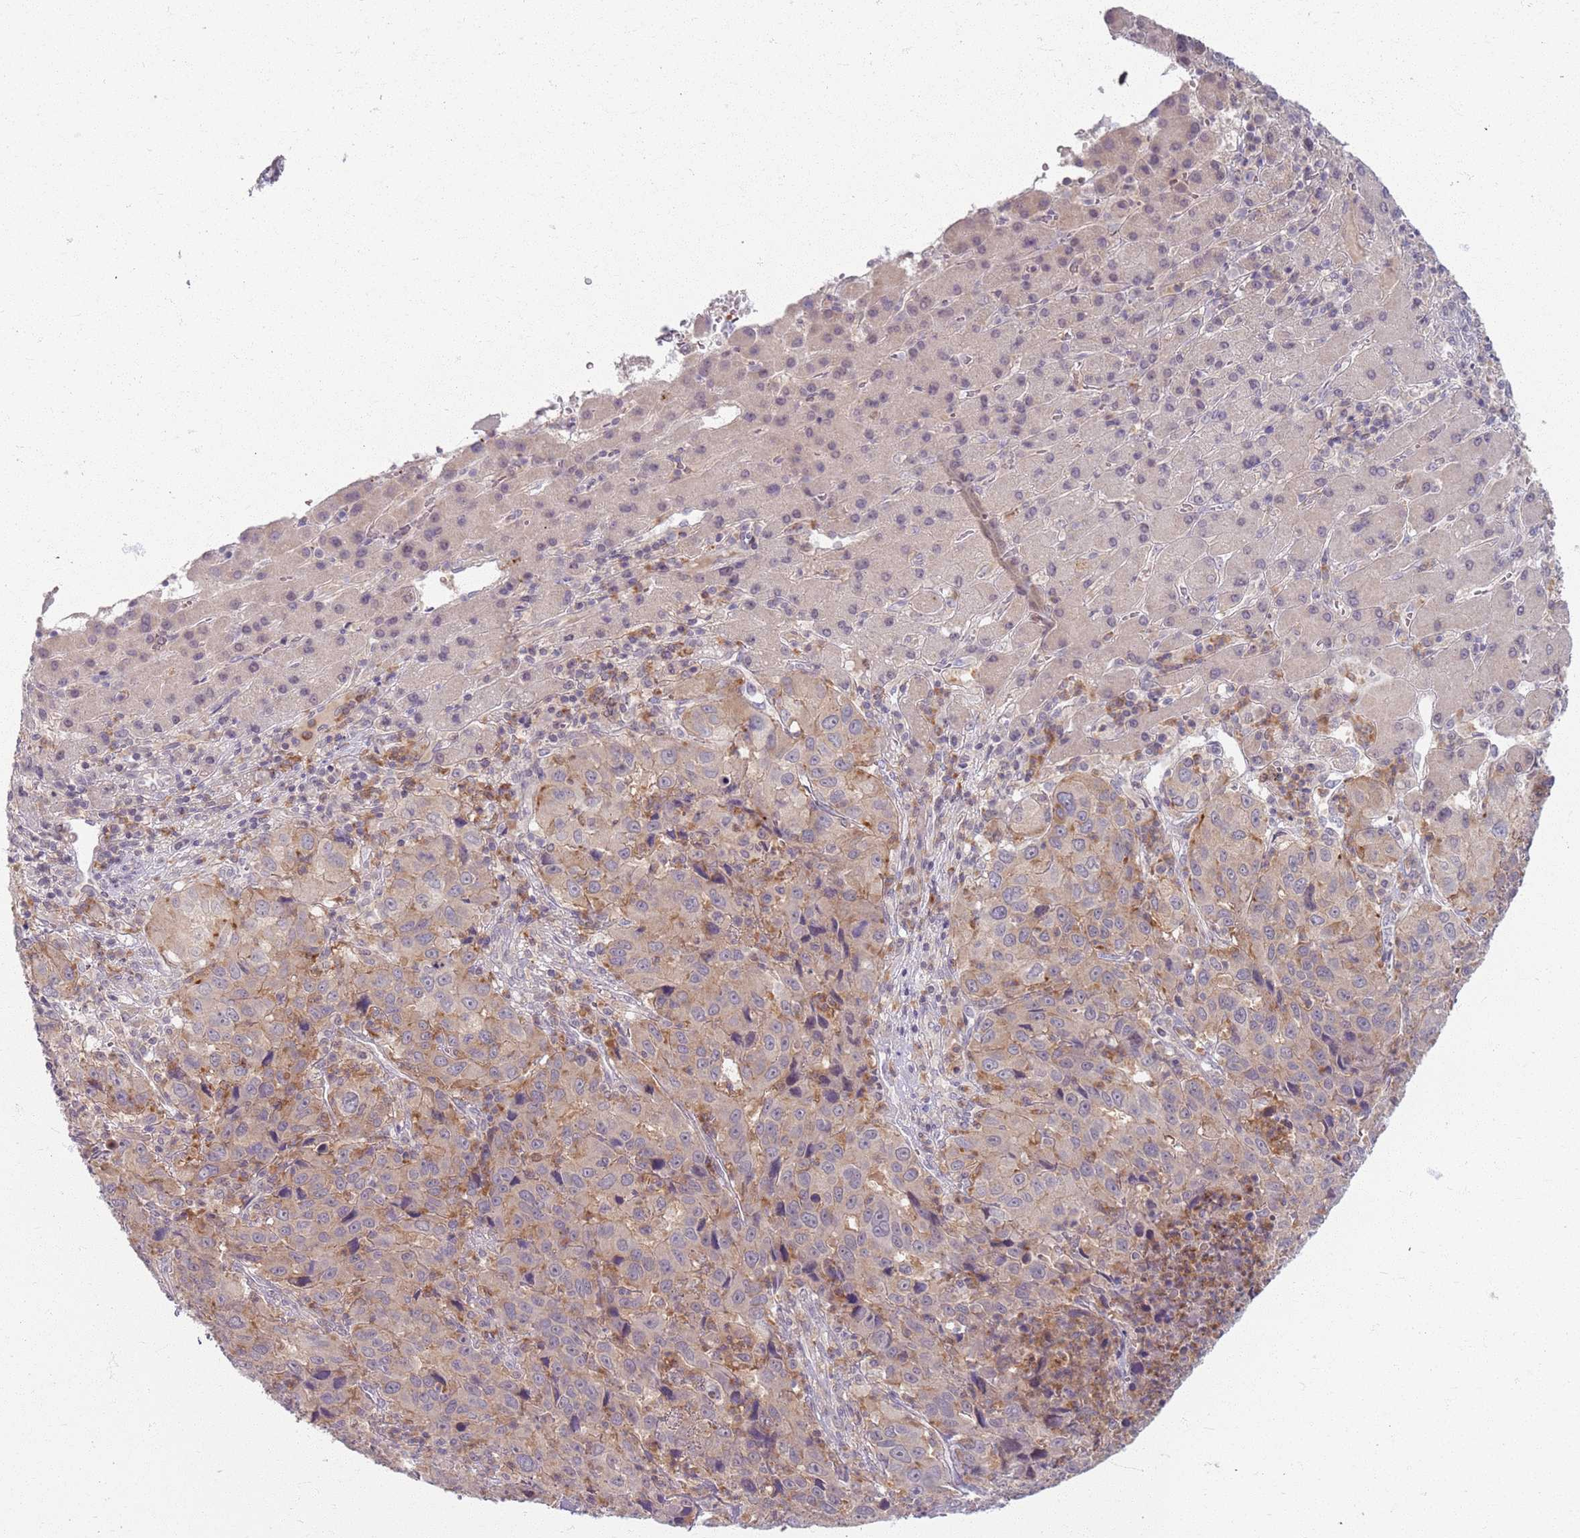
{"staining": {"intensity": "negative", "quantity": "none", "location": "none"}, "tissue": "liver cancer", "cell_type": "Tumor cells", "image_type": "cancer", "snomed": [{"axis": "morphology", "description": "Carcinoma, Hepatocellular, NOS"}, {"axis": "topography", "description": "Liver"}], "caption": "High power microscopy image of an immunohistochemistry (IHC) image of liver cancer (hepatocellular carcinoma), revealing no significant expression in tumor cells.", "gene": "ZDHHC2", "patient": {"sex": "male", "age": 63}}